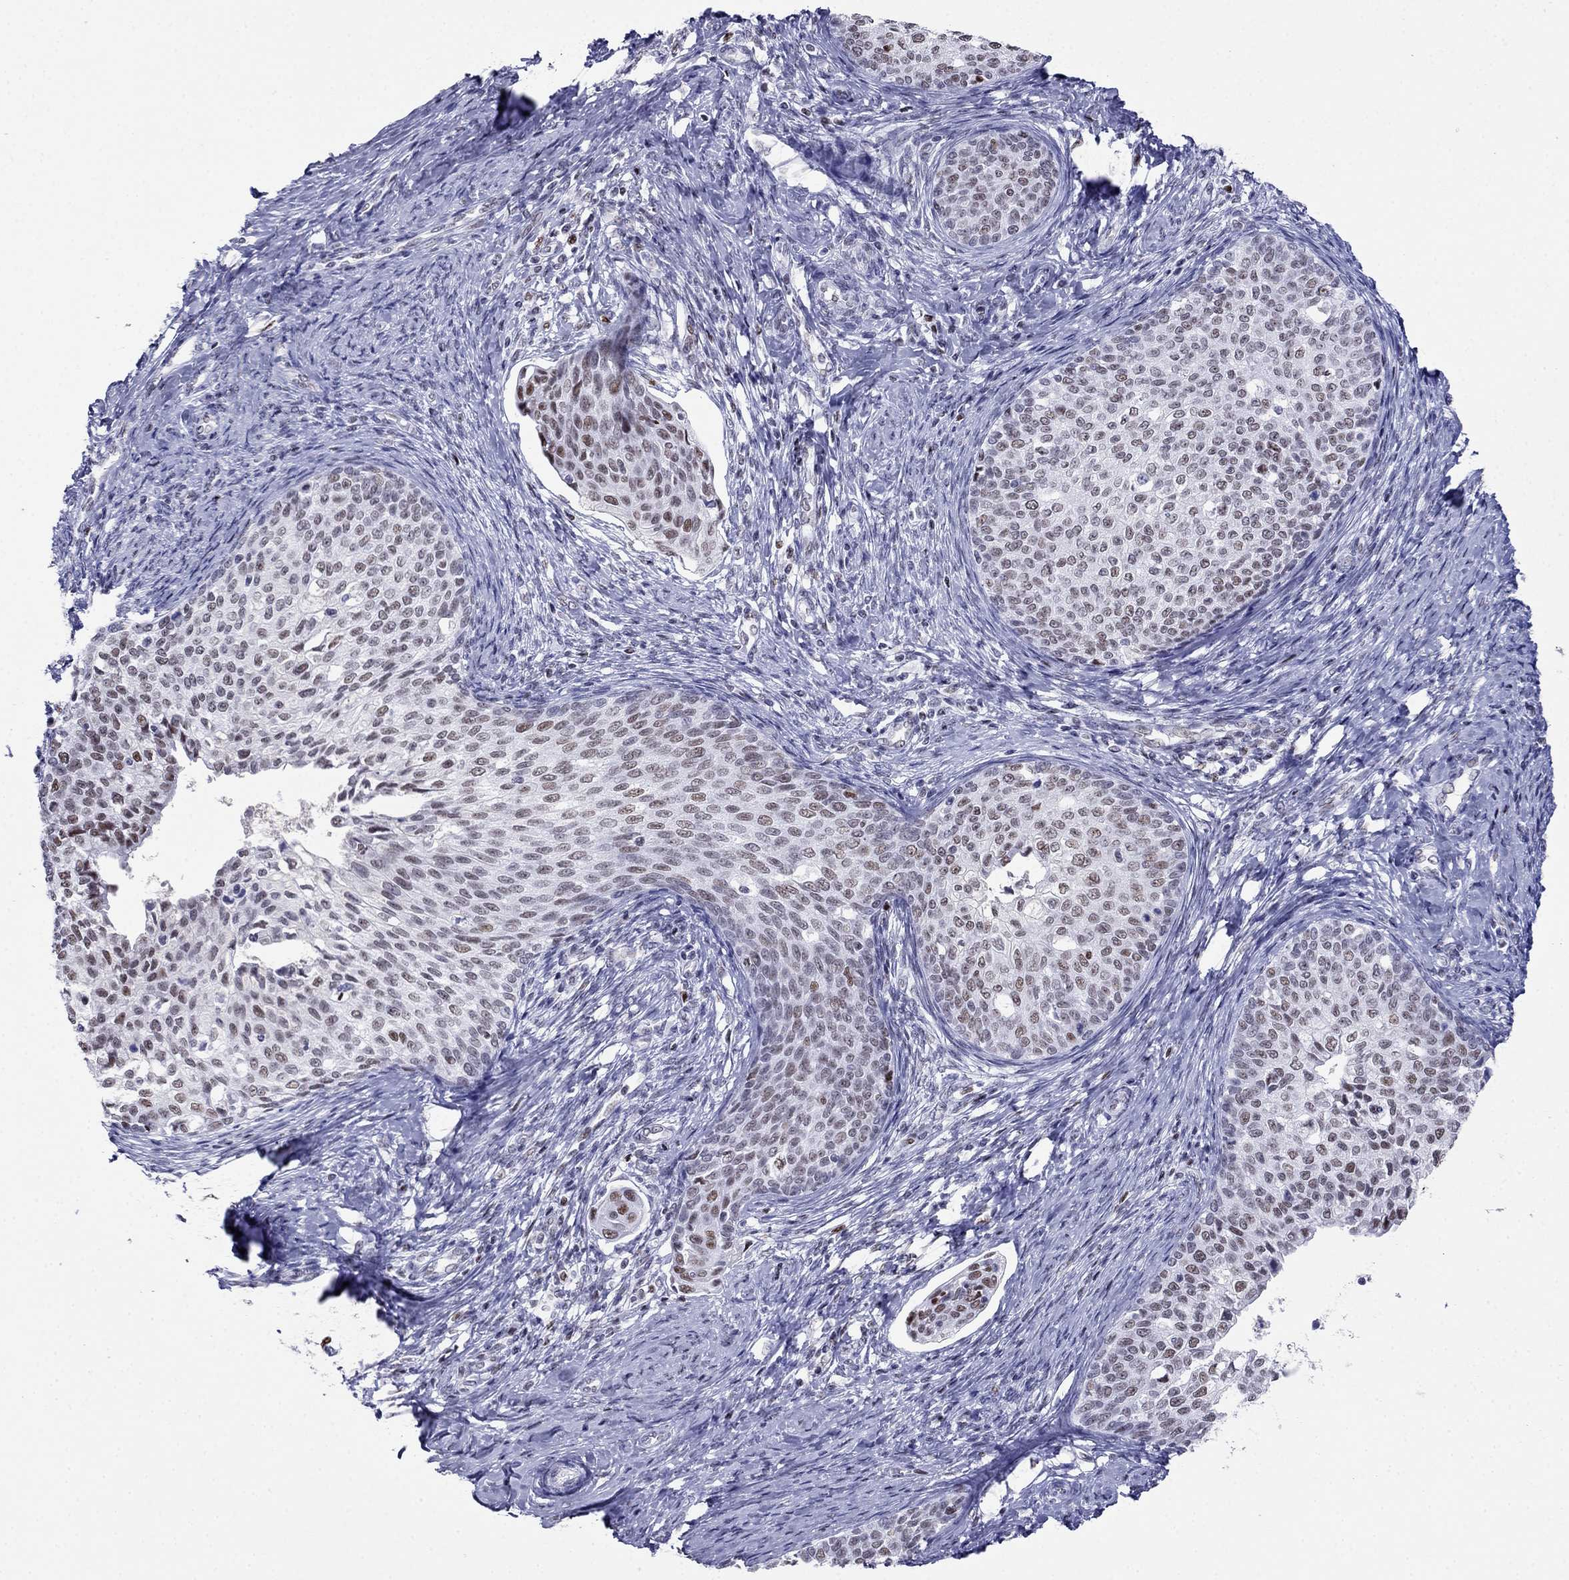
{"staining": {"intensity": "strong", "quantity": "<25%", "location": "nuclear"}, "tissue": "cervical cancer", "cell_type": "Tumor cells", "image_type": "cancer", "snomed": [{"axis": "morphology", "description": "Squamous cell carcinoma, NOS"}, {"axis": "topography", "description": "Cervix"}], "caption": "Immunohistochemistry (IHC) (DAB) staining of squamous cell carcinoma (cervical) exhibits strong nuclear protein expression in about <25% of tumor cells.", "gene": "PPM1G", "patient": {"sex": "female", "age": 51}}